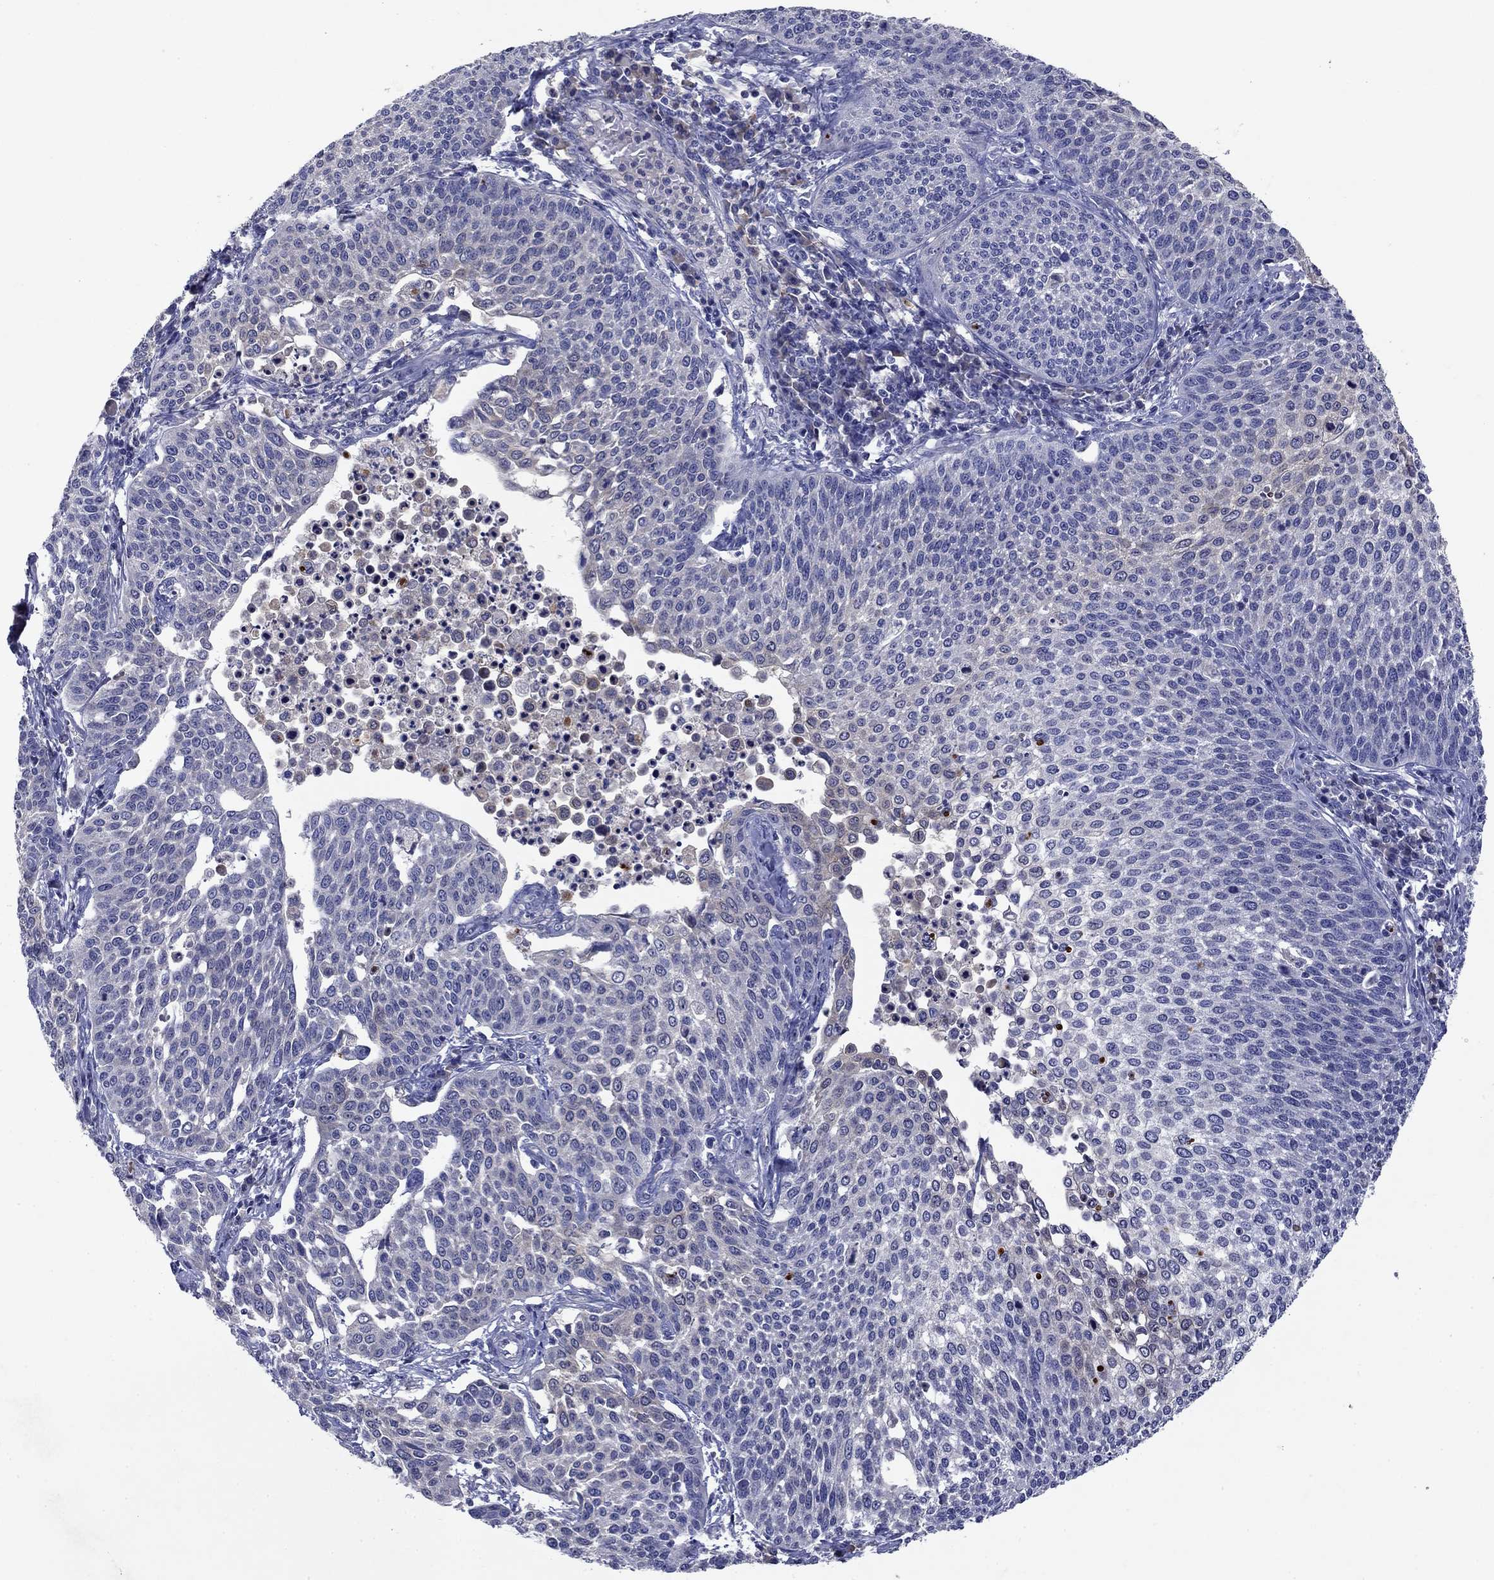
{"staining": {"intensity": "negative", "quantity": "none", "location": "none"}, "tissue": "cervical cancer", "cell_type": "Tumor cells", "image_type": "cancer", "snomed": [{"axis": "morphology", "description": "Squamous cell carcinoma, NOS"}, {"axis": "topography", "description": "Cervix"}], "caption": "The image demonstrates no significant expression in tumor cells of squamous cell carcinoma (cervical).", "gene": "SULT2B1", "patient": {"sex": "female", "age": 34}}